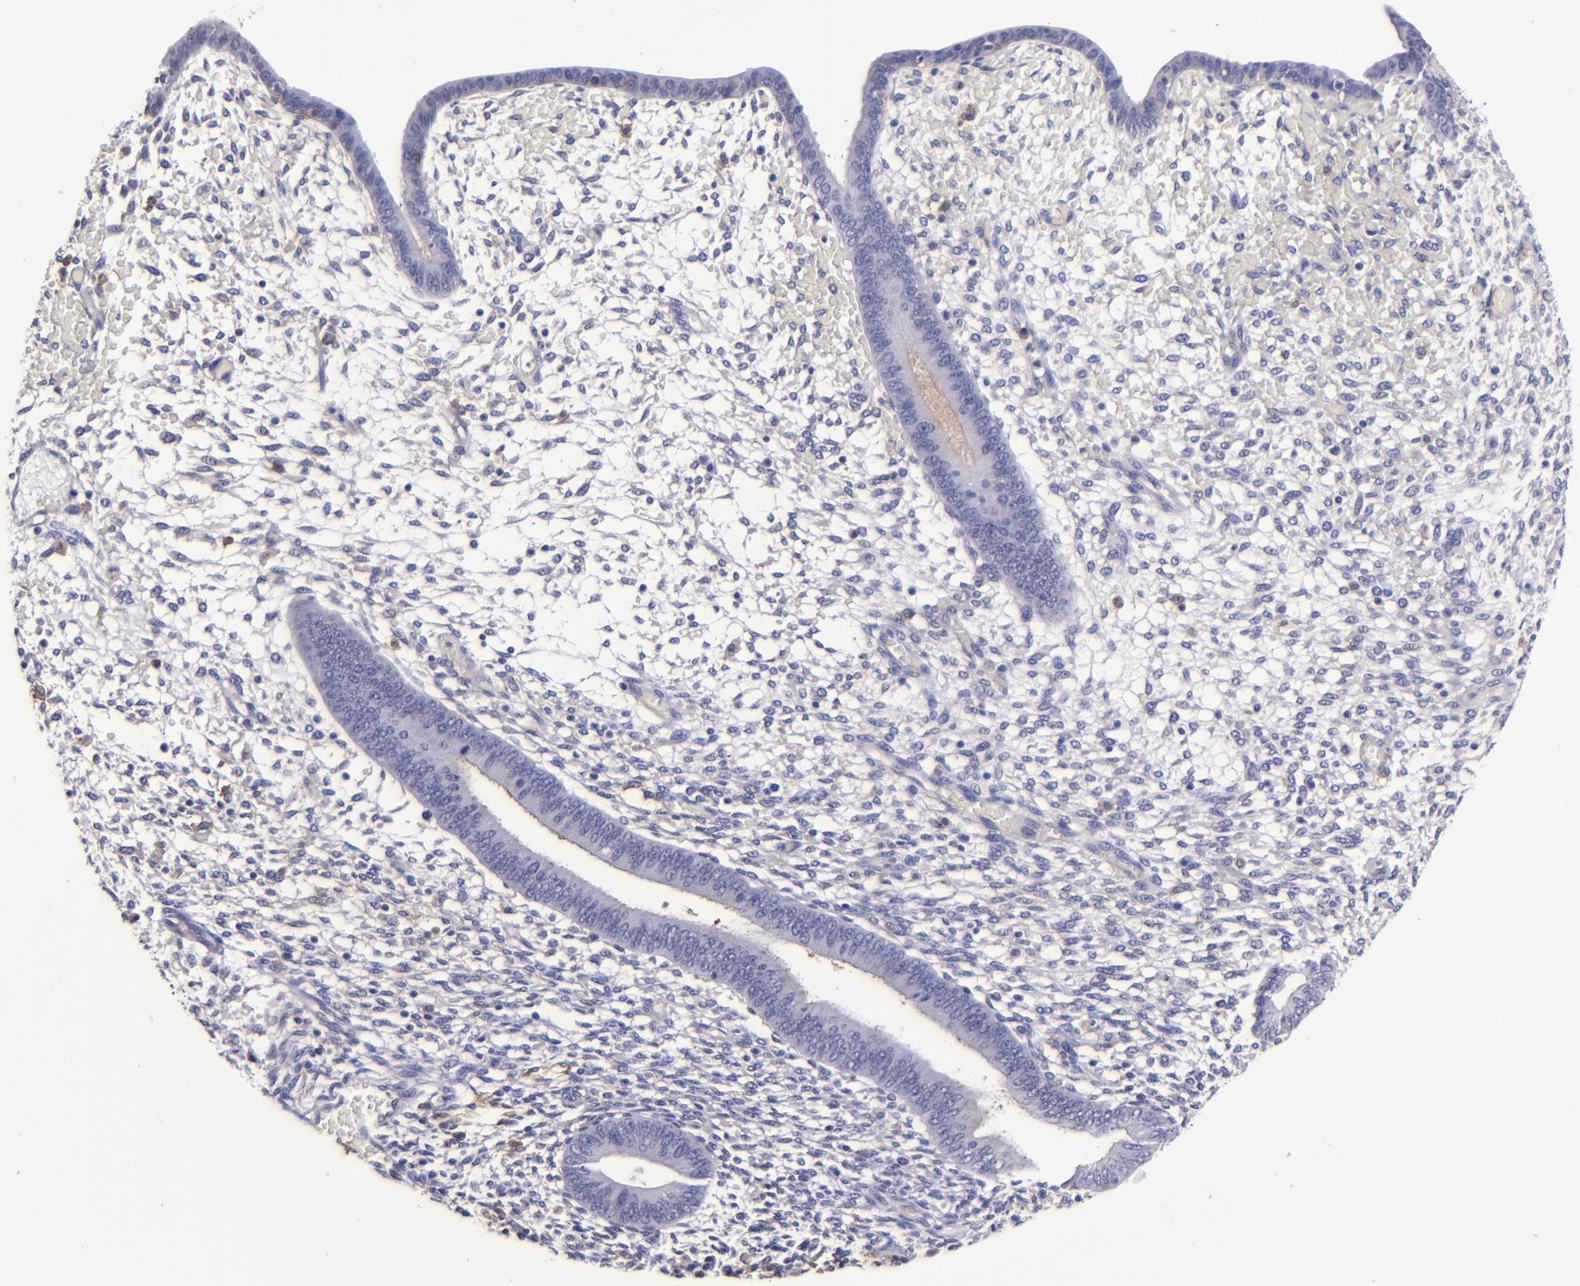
{"staining": {"intensity": "moderate", "quantity": "<25%", "location": "cytoplasmic/membranous"}, "tissue": "endometrium", "cell_type": "Cells in endometrial stroma", "image_type": "normal", "snomed": [{"axis": "morphology", "description": "Normal tissue, NOS"}, {"axis": "topography", "description": "Endometrium"}], "caption": "IHC staining of normal endometrium, which exhibits low levels of moderate cytoplasmic/membranous positivity in approximately <25% of cells in endometrial stroma indicating moderate cytoplasmic/membranous protein positivity. The staining was performed using DAB (3,3'-diaminobenzidine) (brown) for protein detection and nuclei were counterstained in hematoxylin (blue).", "gene": "SIRPA", "patient": {"sex": "female", "age": 42}}